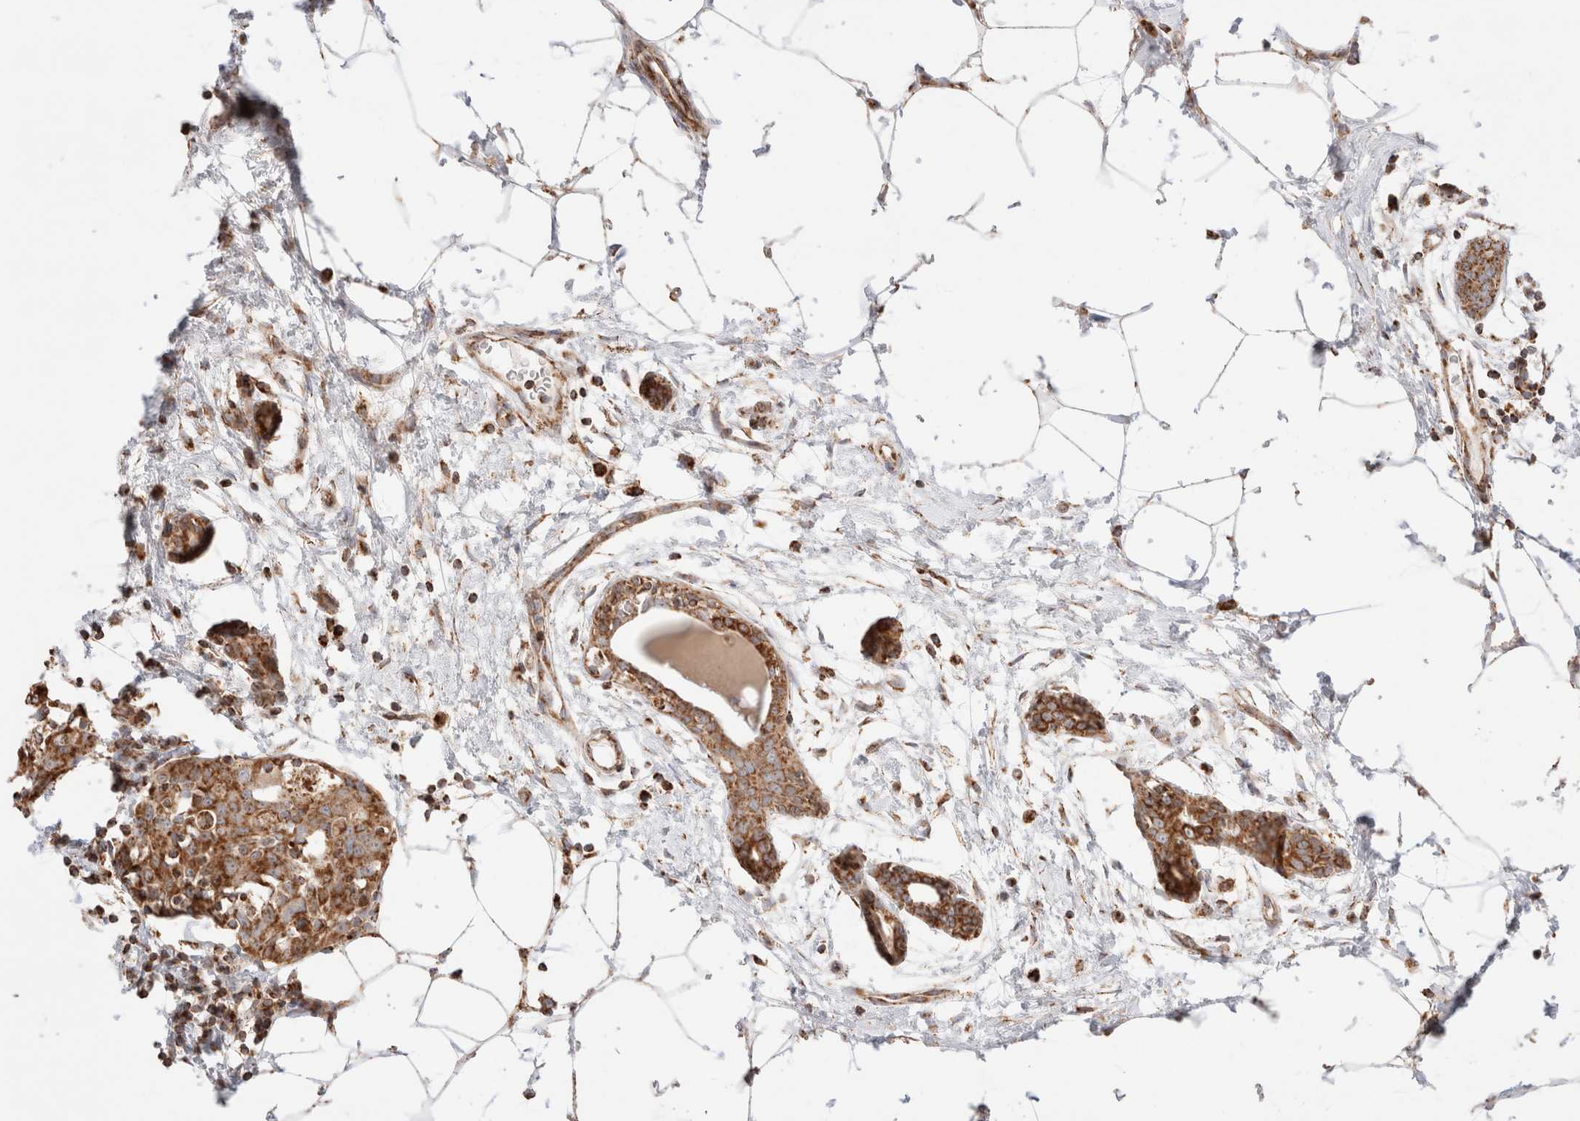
{"staining": {"intensity": "moderate", "quantity": ">75%", "location": "cytoplasmic/membranous"}, "tissue": "breast cancer", "cell_type": "Tumor cells", "image_type": "cancer", "snomed": [{"axis": "morphology", "description": "Normal tissue, NOS"}, {"axis": "morphology", "description": "Duct carcinoma"}, {"axis": "topography", "description": "Breast"}], "caption": "High-power microscopy captured an immunohistochemistry (IHC) photomicrograph of invasive ductal carcinoma (breast), revealing moderate cytoplasmic/membranous staining in approximately >75% of tumor cells.", "gene": "TMPPE", "patient": {"sex": "female", "age": 37}}